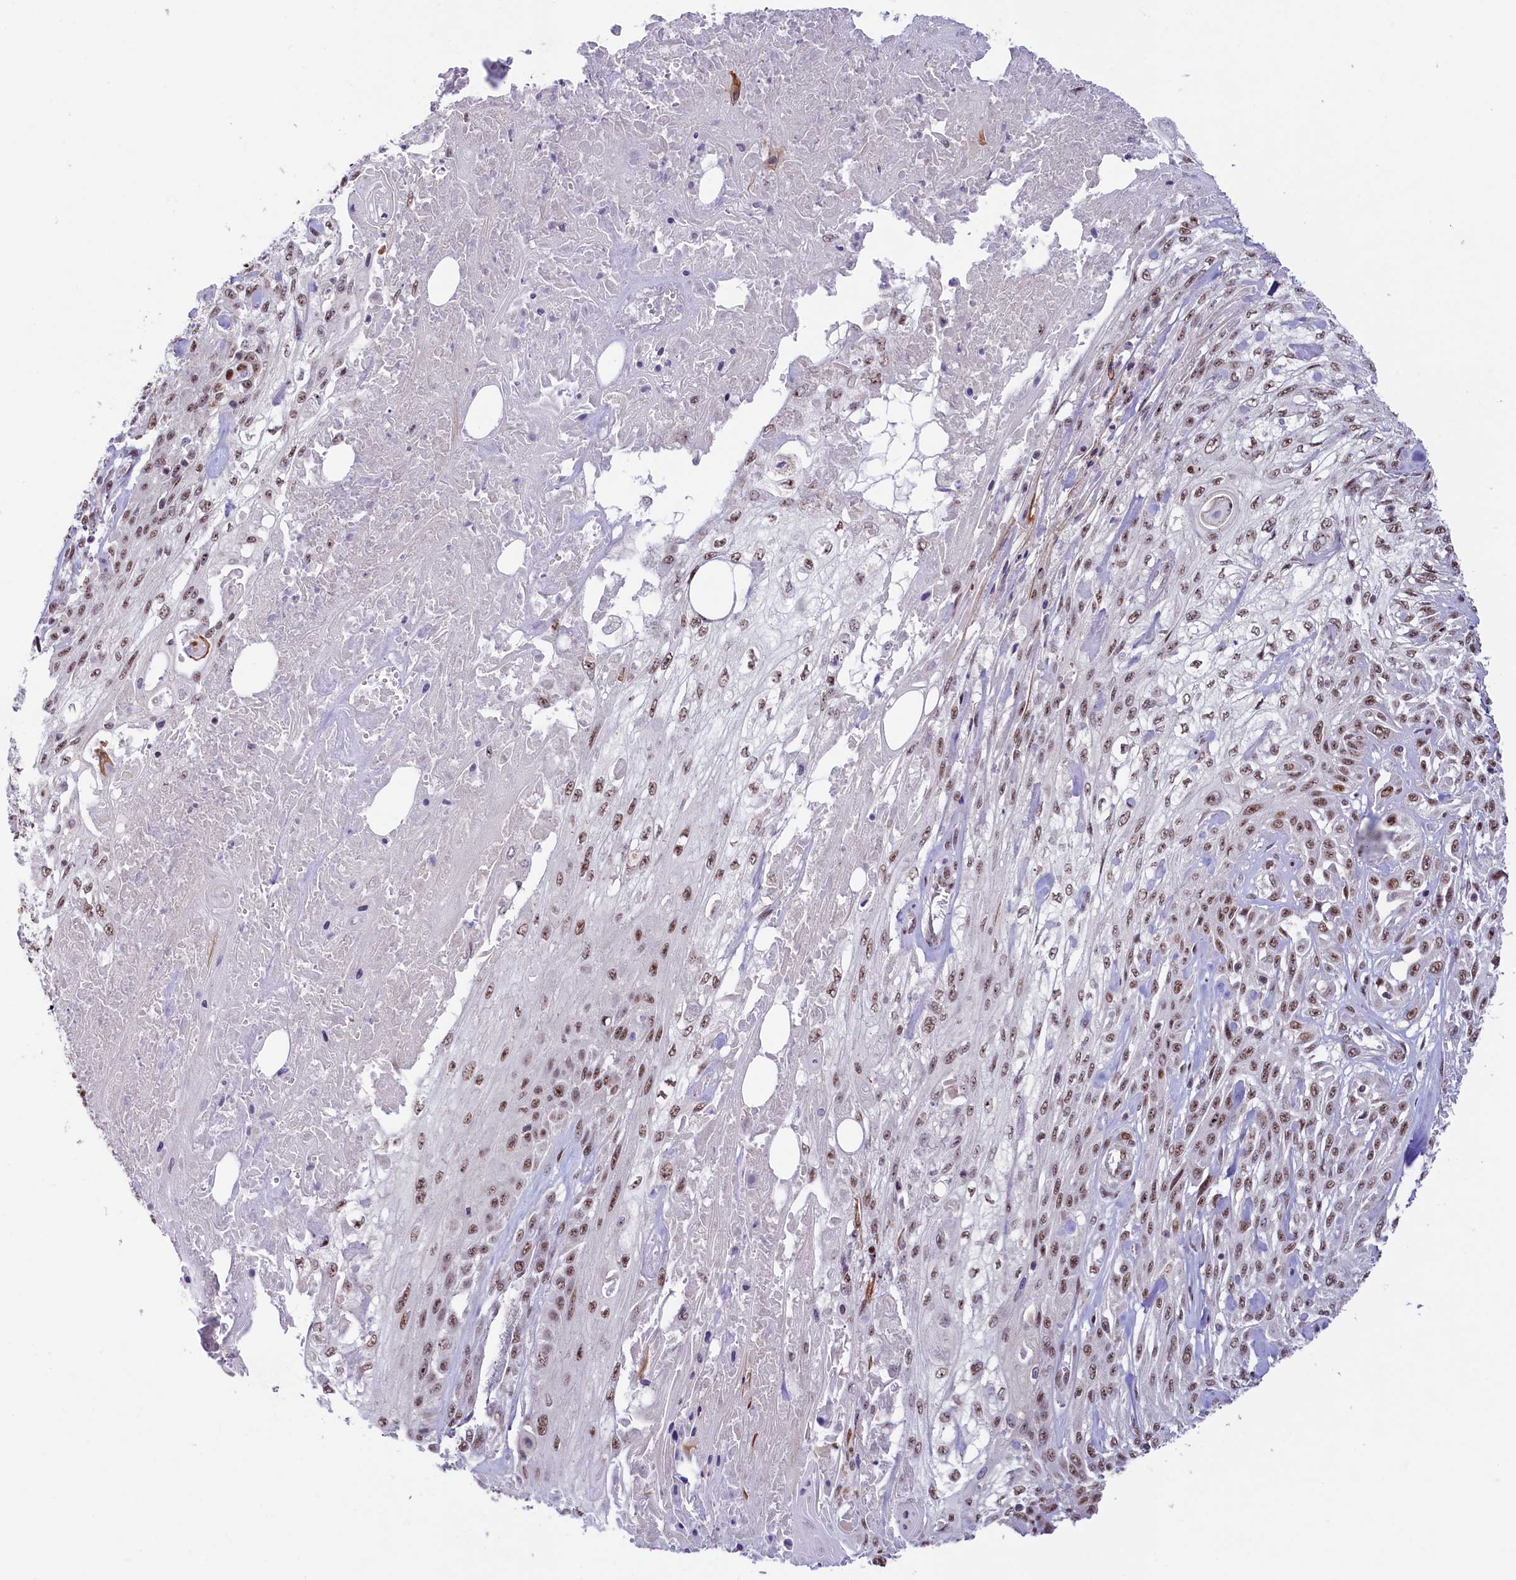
{"staining": {"intensity": "weak", "quantity": ">75%", "location": "nuclear"}, "tissue": "skin cancer", "cell_type": "Tumor cells", "image_type": "cancer", "snomed": [{"axis": "morphology", "description": "Squamous cell carcinoma, NOS"}, {"axis": "morphology", "description": "Squamous cell carcinoma, metastatic, NOS"}, {"axis": "topography", "description": "Skin"}, {"axis": "topography", "description": "Lymph node"}], "caption": "IHC of skin cancer (metastatic squamous cell carcinoma) demonstrates low levels of weak nuclear positivity in approximately >75% of tumor cells.", "gene": "ANKS3", "patient": {"sex": "male", "age": 75}}